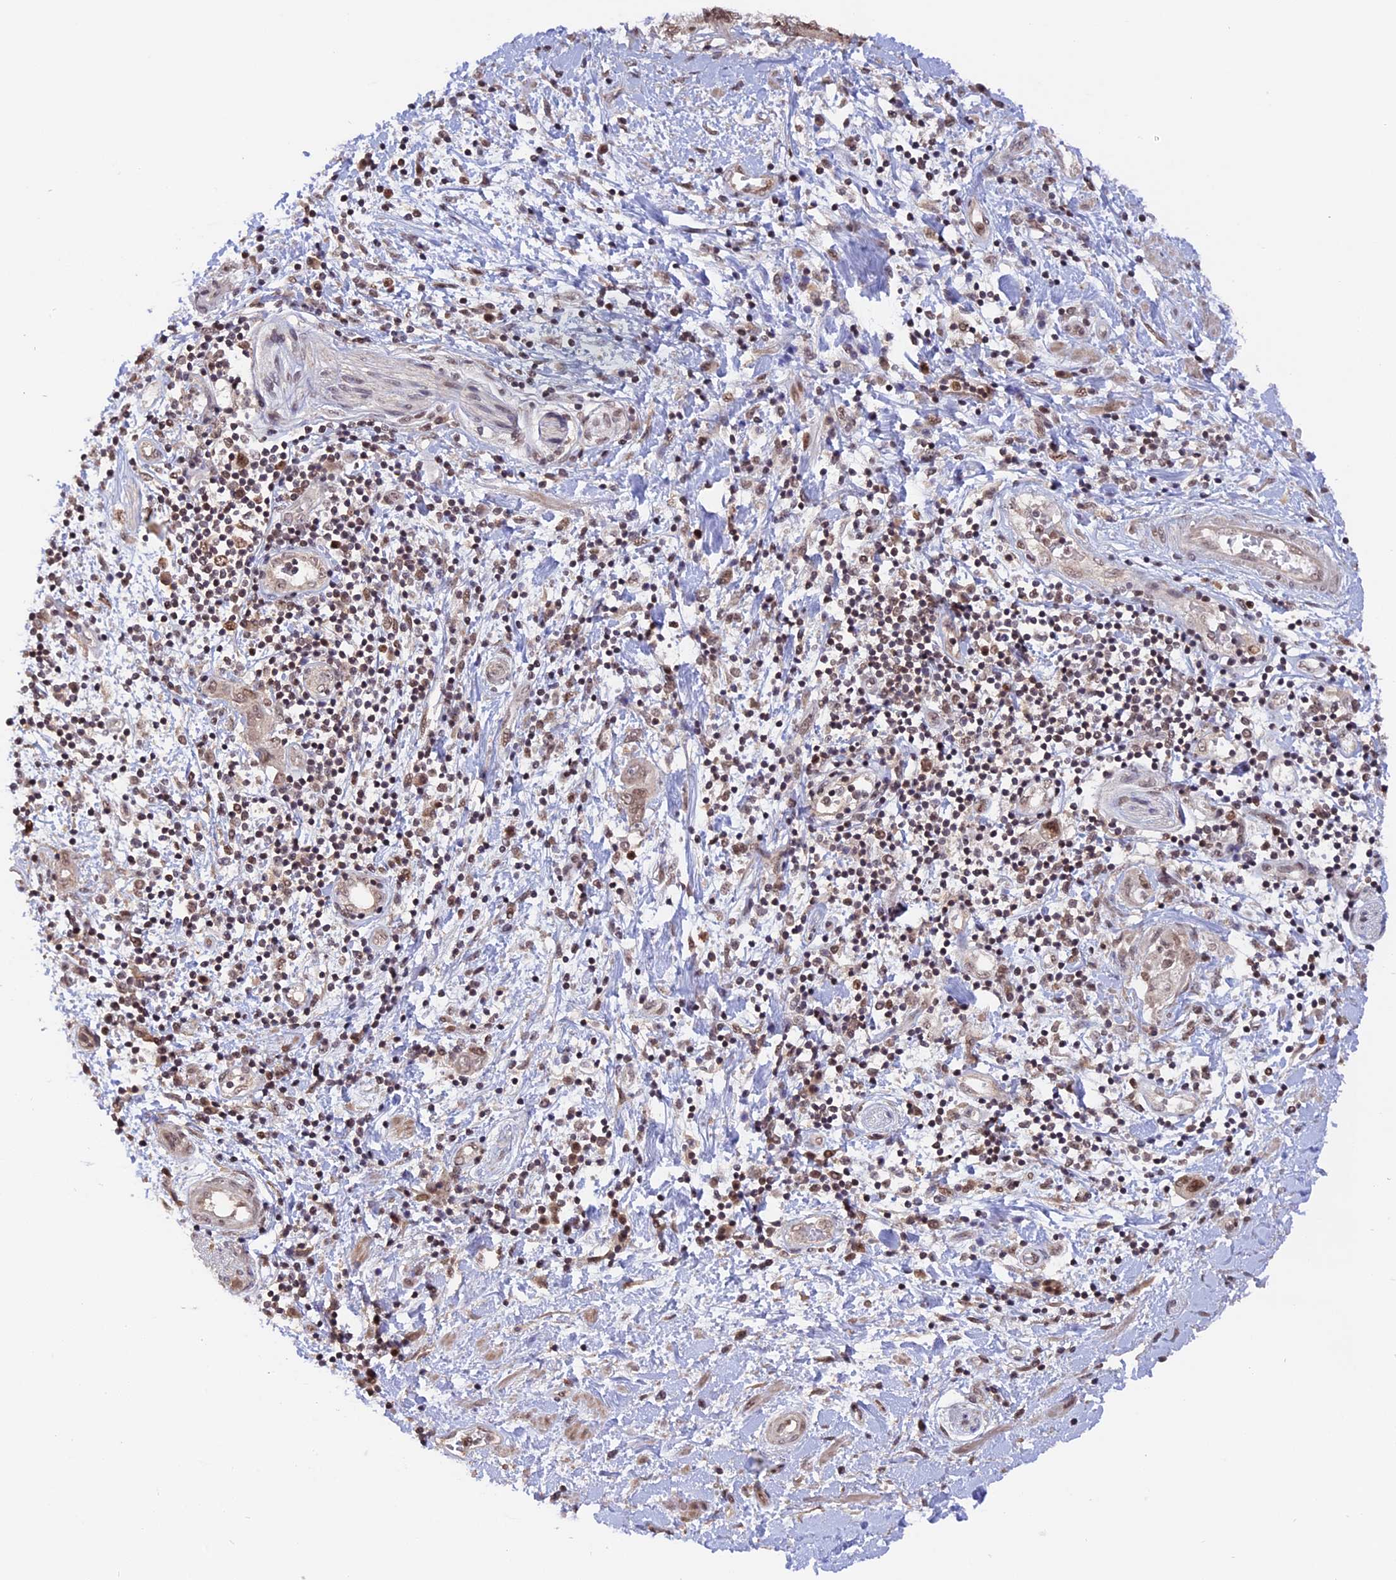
{"staining": {"intensity": "weak", "quantity": ">75%", "location": "nuclear"}, "tissue": "pancreatic cancer", "cell_type": "Tumor cells", "image_type": "cancer", "snomed": [{"axis": "morphology", "description": "Adenocarcinoma, NOS"}, {"axis": "topography", "description": "Pancreas"}], "caption": "The histopathology image shows a brown stain indicating the presence of a protein in the nuclear of tumor cells in pancreatic cancer. (brown staining indicates protein expression, while blue staining denotes nuclei).", "gene": "RFC5", "patient": {"sex": "female", "age": 73}}